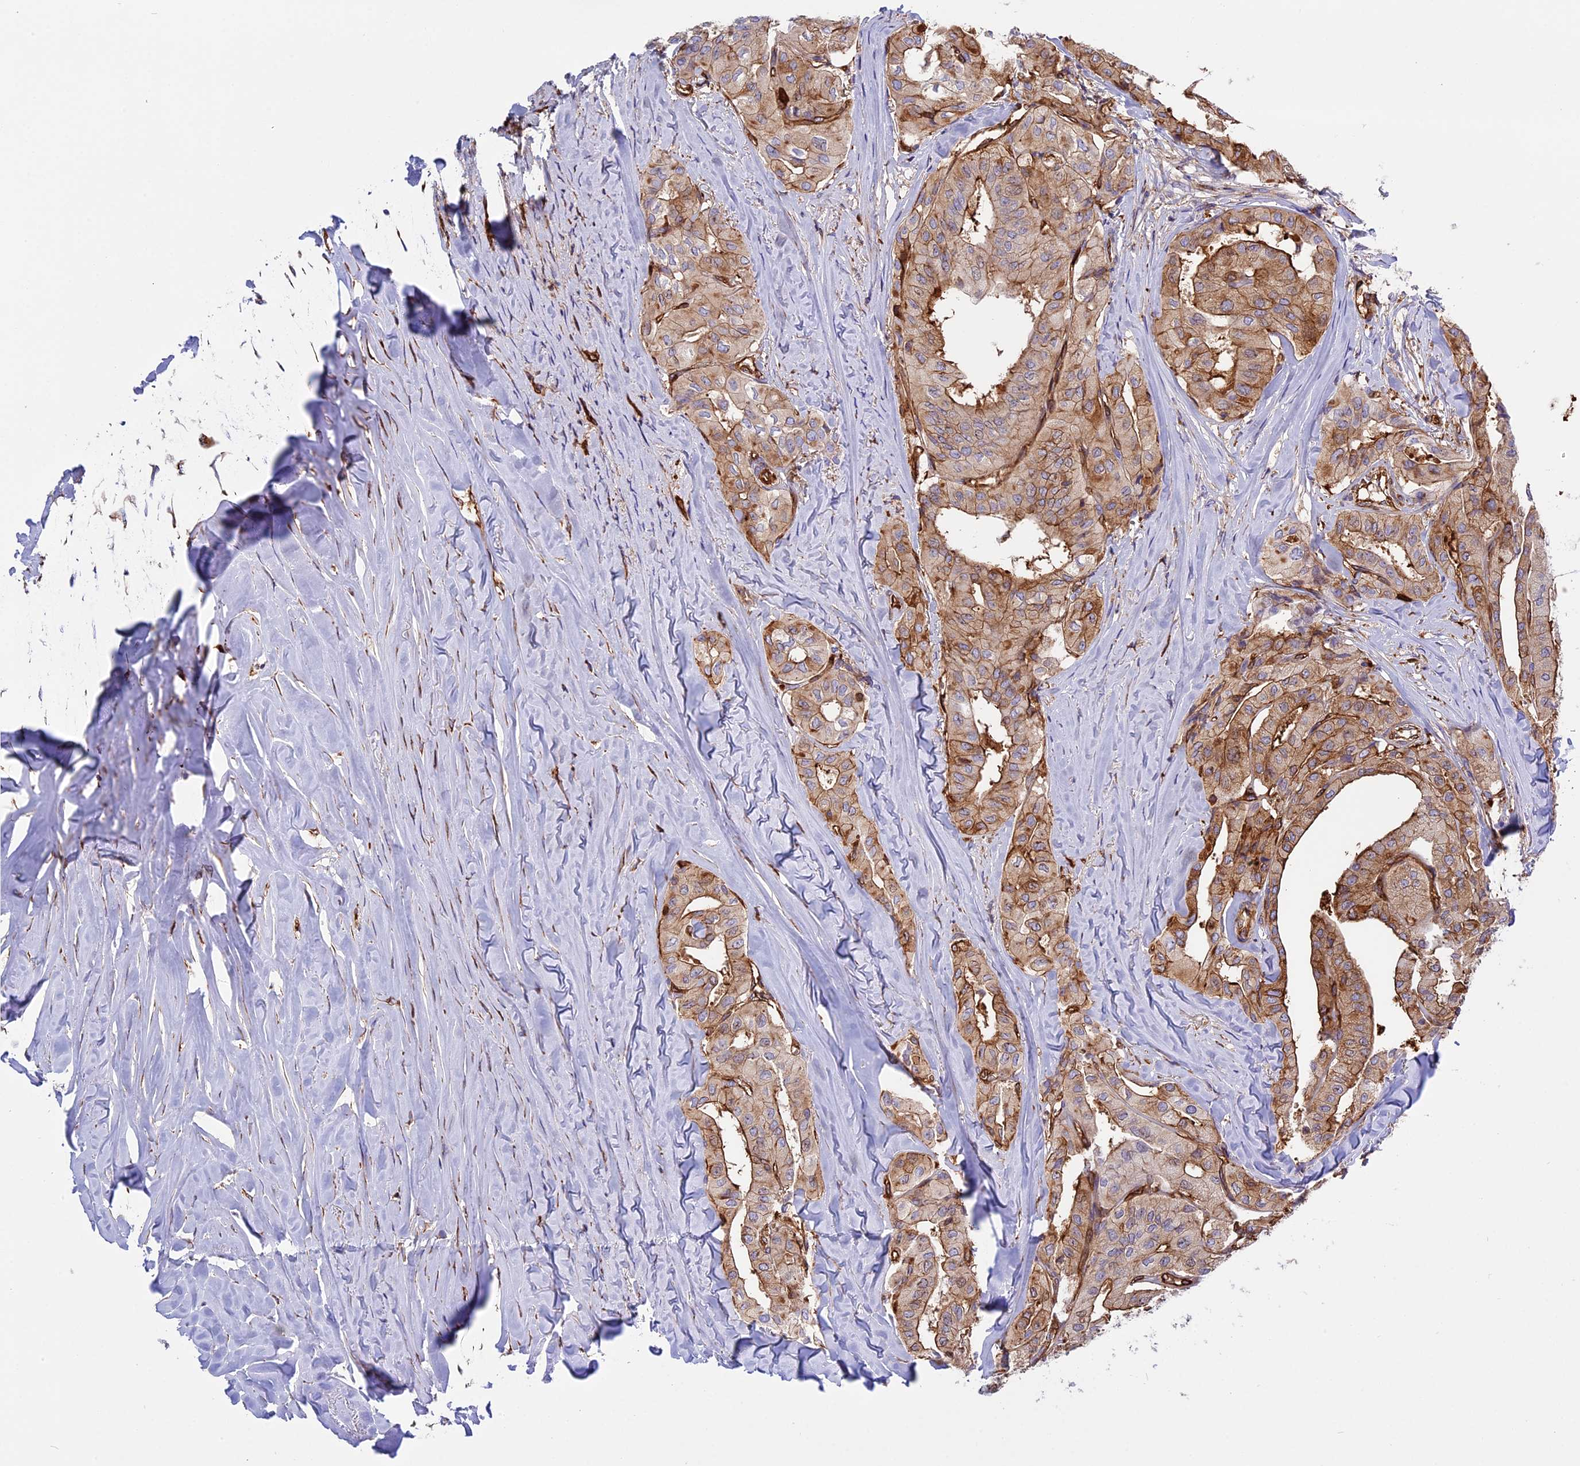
{"staining": {"intensity": "moderate", "quantity": ">75%", "location": "cytoplasmic/membranous"}, "tissue": "thyroid cancer", "cell_type": "Tumor cells", "image_type": "cancer", "snomed": [{"axis": "morphology", "description": "Papillary adenocarcinoma, NOS"}, {"axis": "topography", "description": "Thyroid gland"}], "caption": "This is an image of IHC staining of papillary adenocarcinoma (thyroid), which shows moderate expression in the cytoplasmic/membranous of tumor cells.", "gene": "CD99L2", "patient": {"sex": "female", "age": 59}}